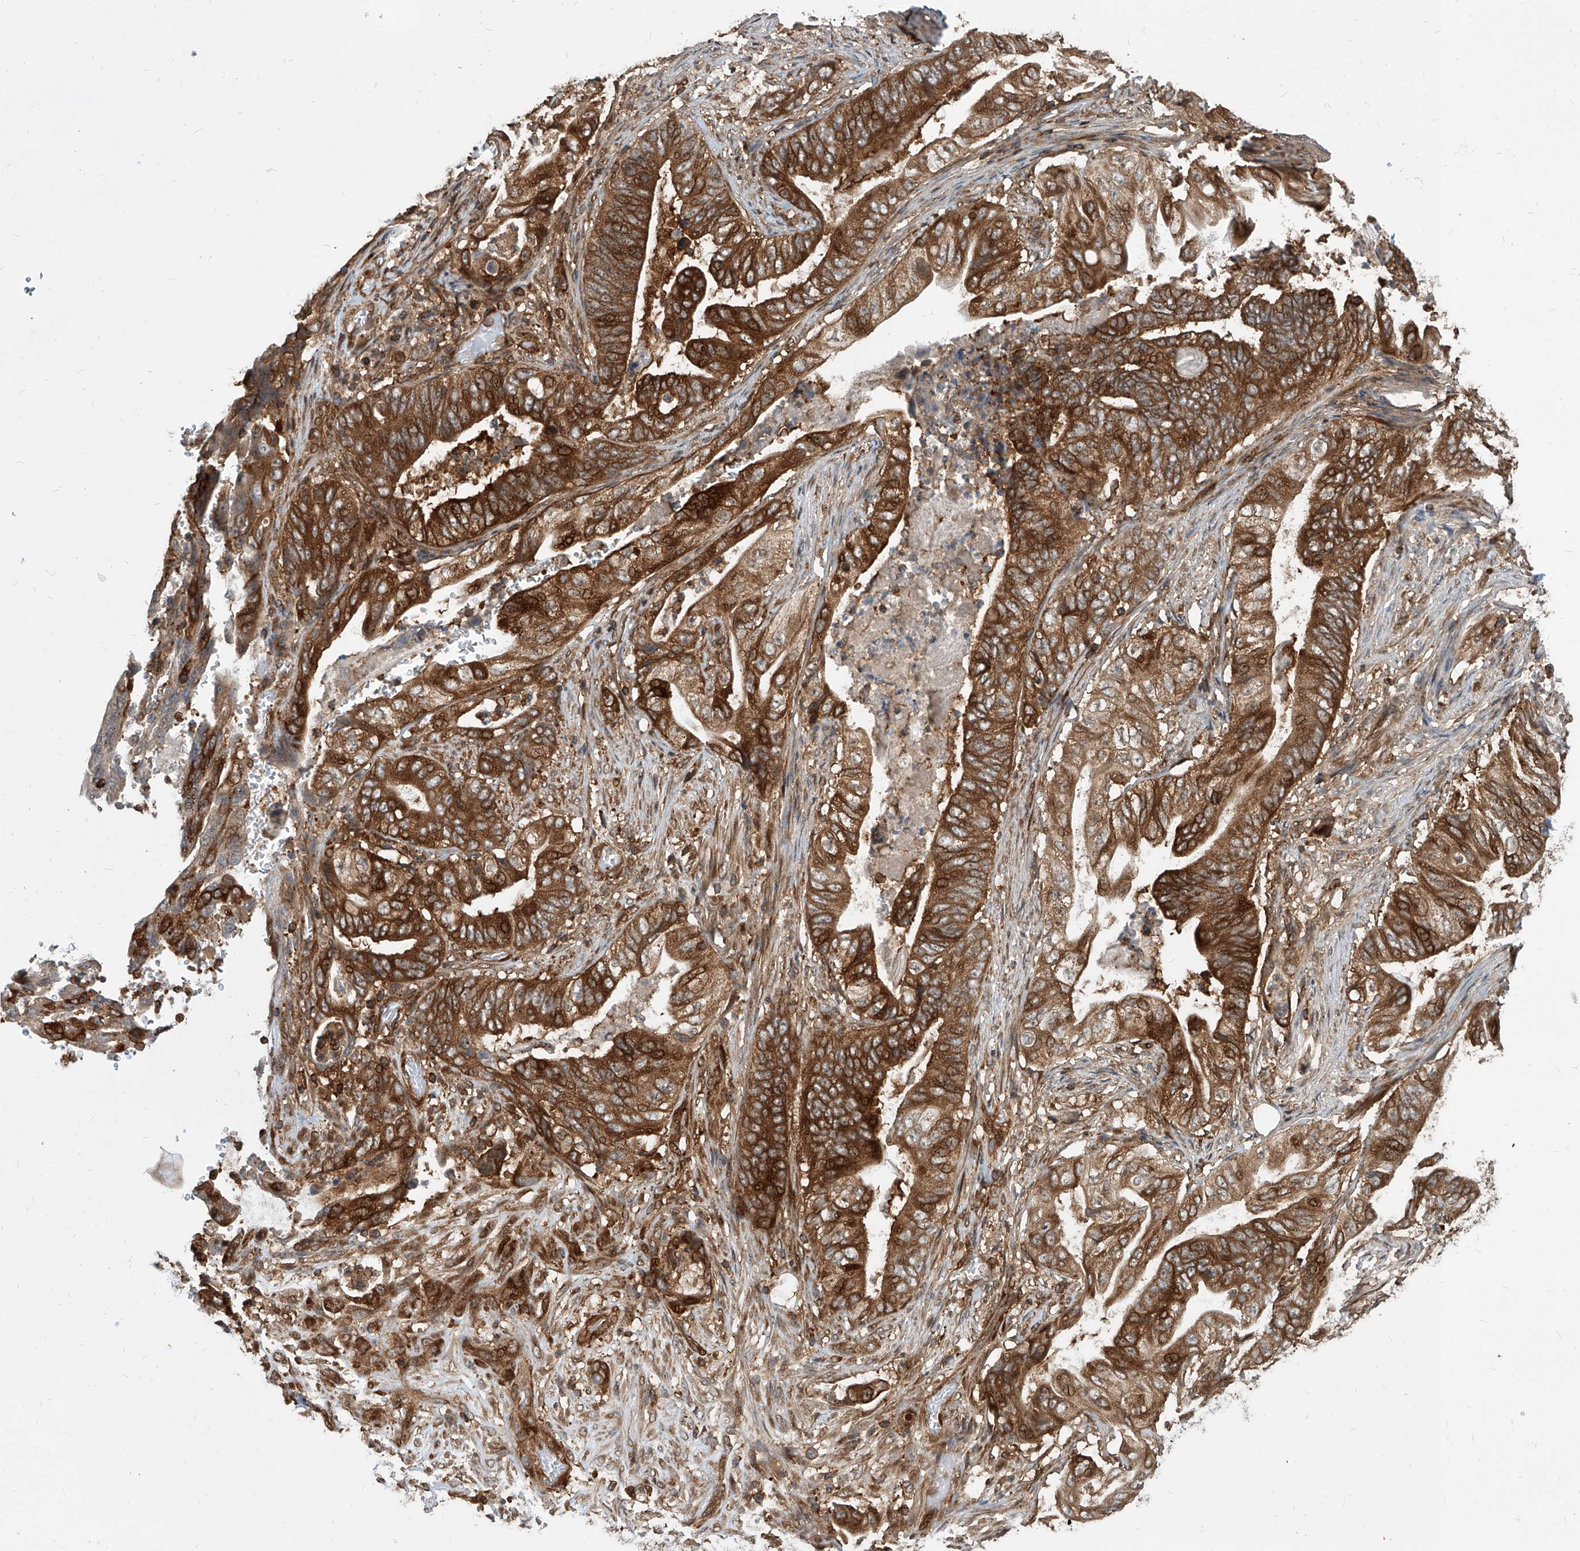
{"staining": {"intensity": "strong", "quantity": ">75%", "location": "cytoplasmic/membranous"}, "tissue": "stomach cancer", "cell_type": "Tumor cells", "image_type": "cancer", "snomed": [{"axis": "morphology", "description": "Adenocarcinoma, NOS"}, {"axis": "topography", "description": "Stomach"}], "caption": "The immunohistochemical stain highlights strong cytoplasmic/membranous expression in tumor cells of stomach adenocarcinoma tissue.", "gene": "MAGED2", "patient": {"sex": "female", "age": 73}}